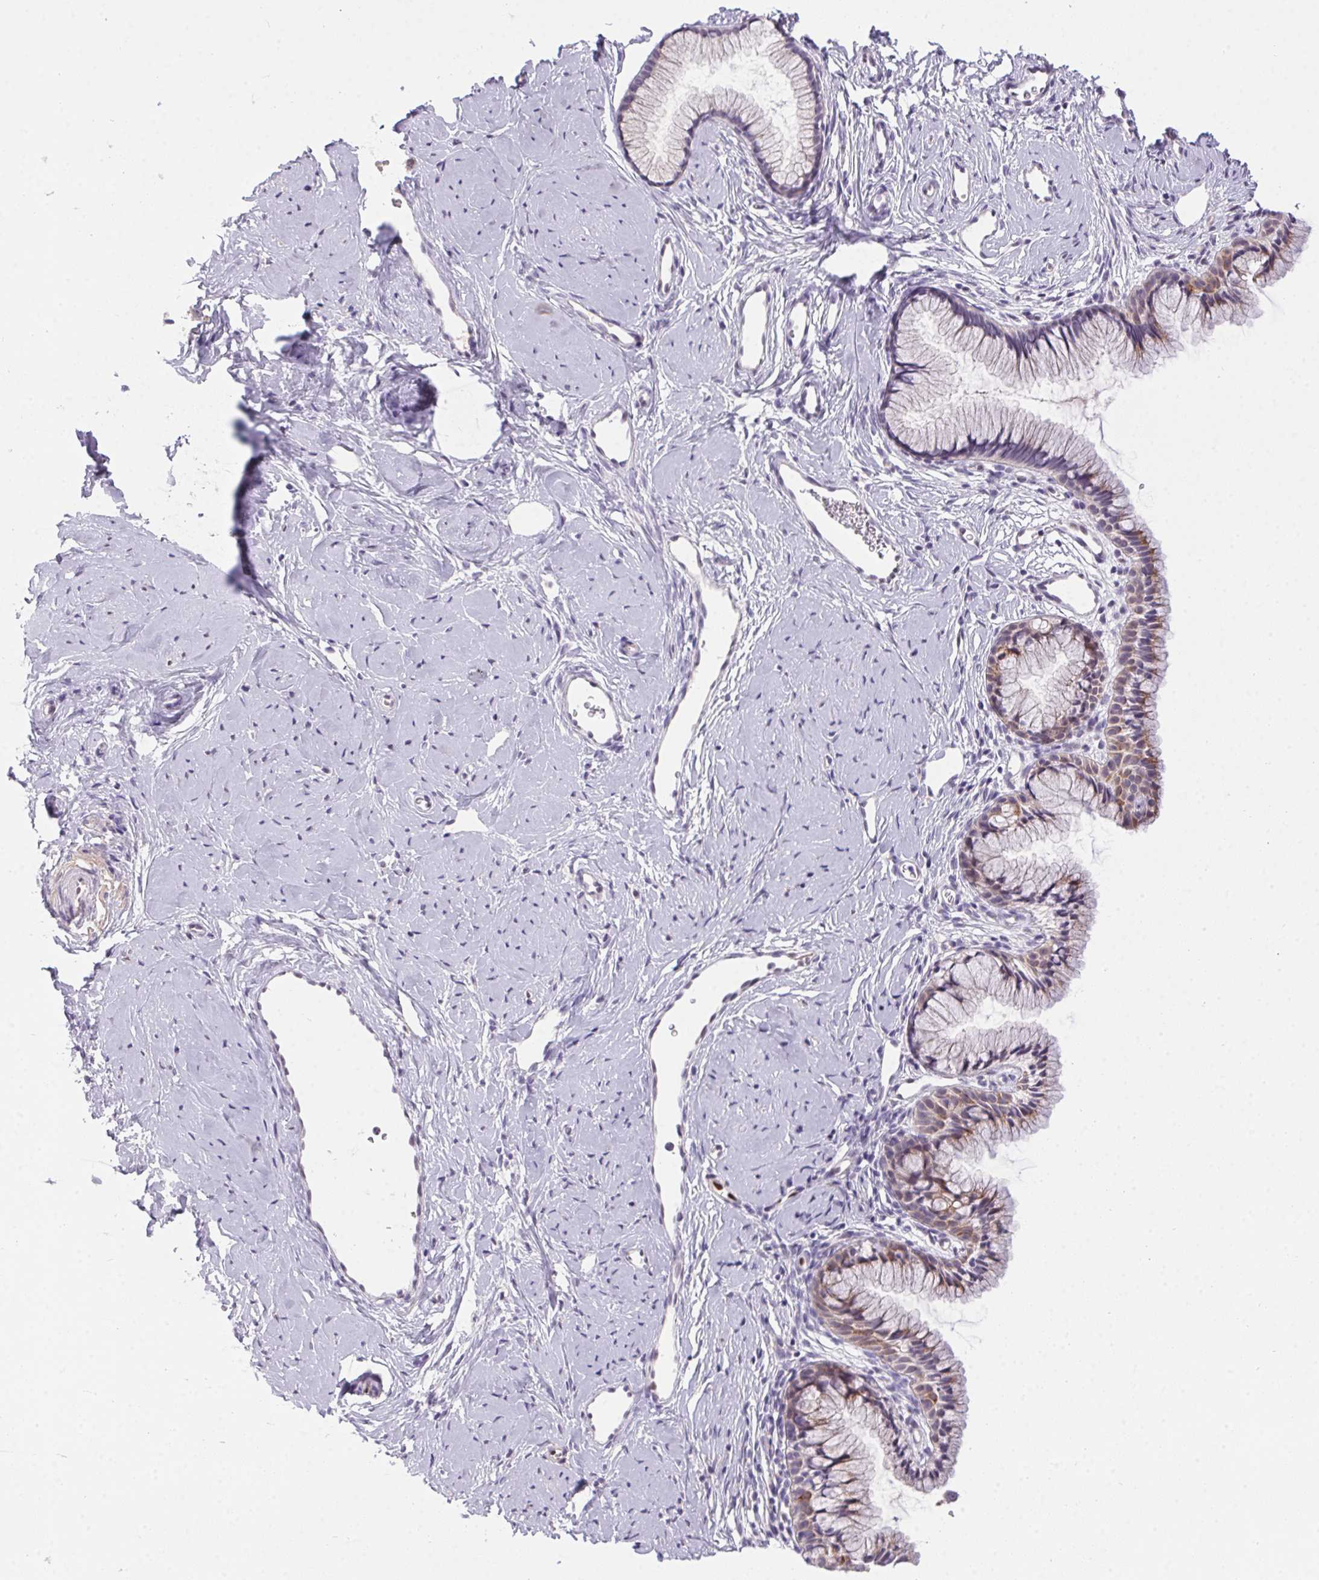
{"staining": {"intensity": "weak", "quantity": "25%-75%", "location": "cytoplasmic/membranous,nuclear"}, "tissue": "cervix", "cell_type": "Glandular cells", "image_type": "normal", "snomed": [{"axis": "morphology", "description": "Normal tissue, NOS"}, {"axis": "topography", "description": "Cervix"}], "caption": "Protein staining shows weak cytoplasmic/membranous,nuclear staining in about 25%-75% of glandular cells in benign cervix.", "gene": "SP9", "patient": {"sex": "female", "age": 40}}